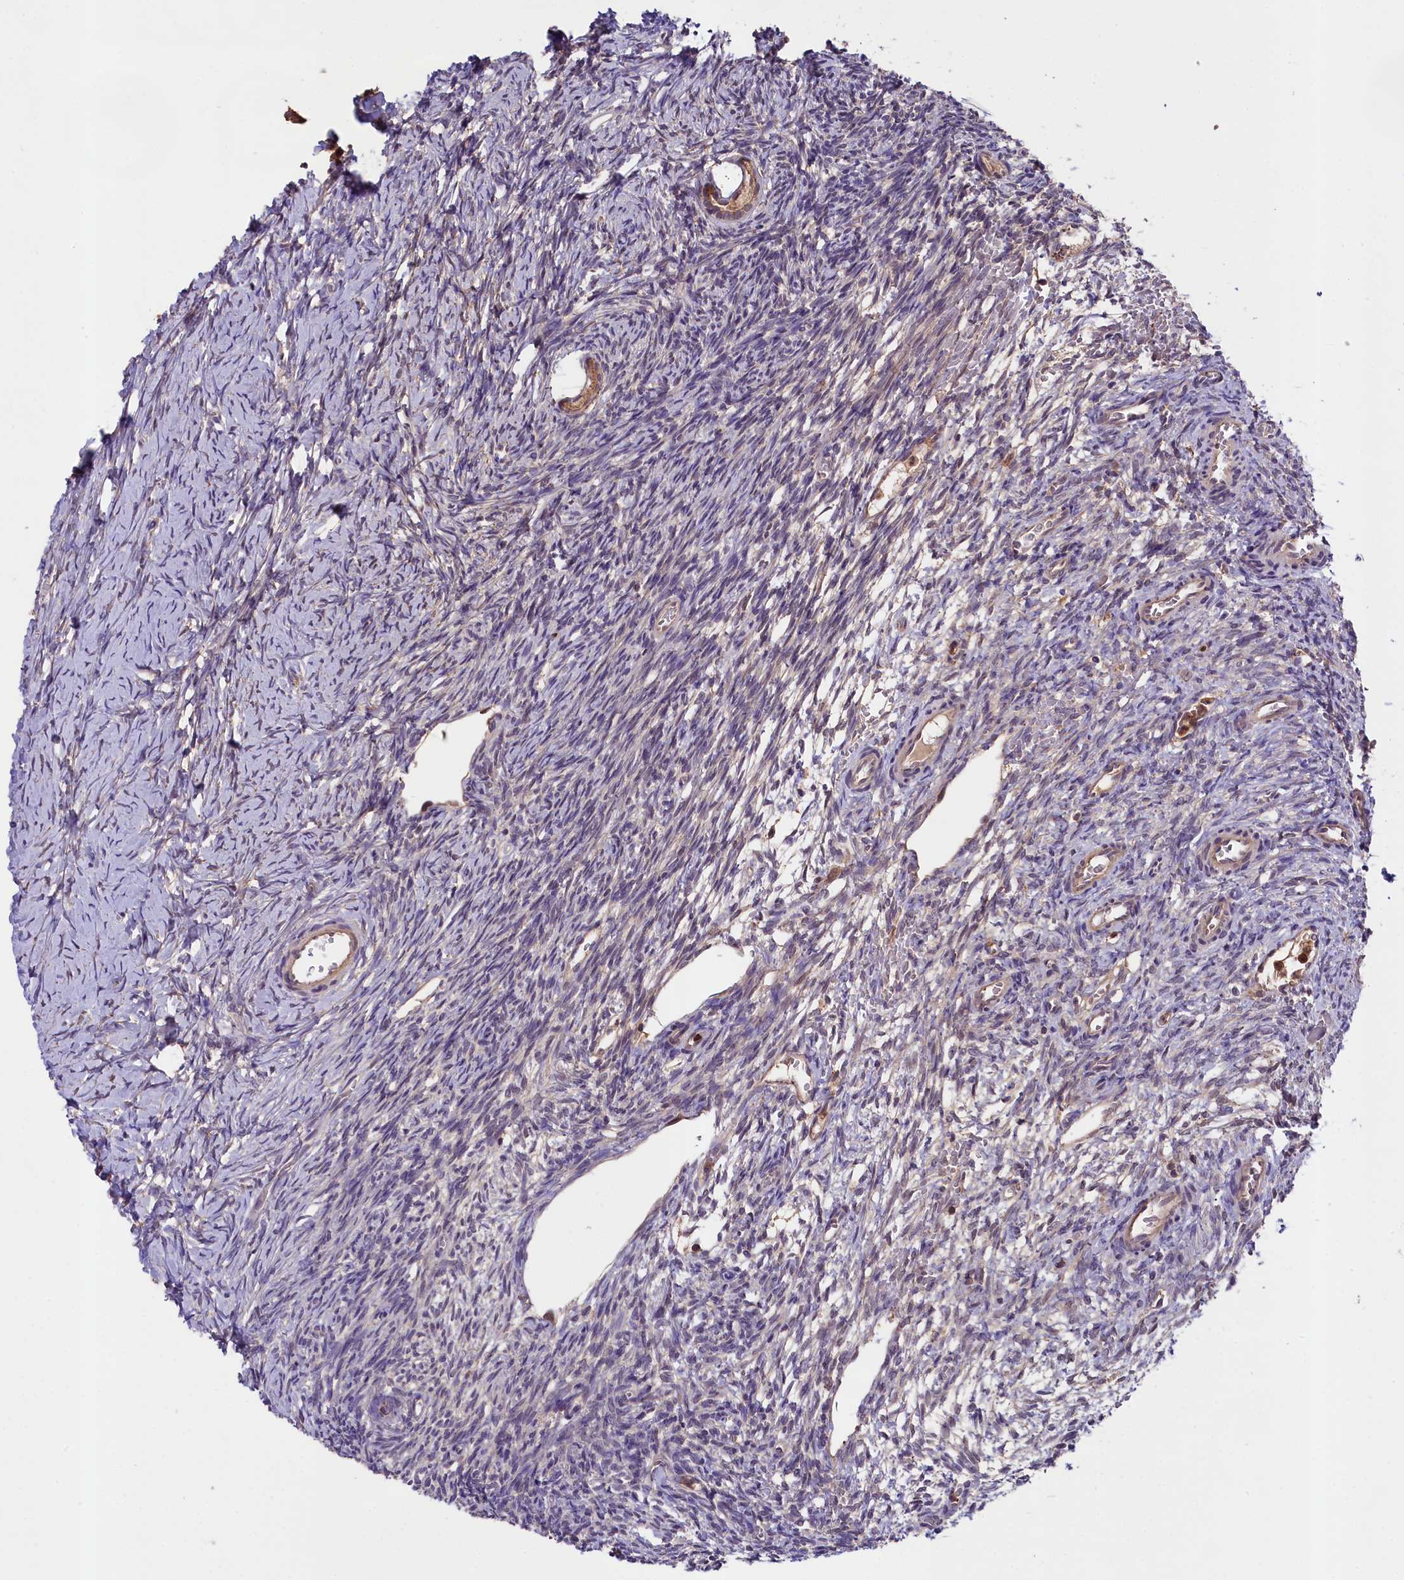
{"staining": {"intensity": "moderate", "quantity": ">75%", "location": "cytoplasmic/membranous"}, "tissue": "ovary", "cell_type": "Follicle cells", "image_type": "normal", "snomed": [{"axis": "morphology", "description": "Normal tissue, NOS"}, {"axis": "topography", "description": "Ovary"}], "caption": "The image displays immunohistochemical staining of normal ovary. There is moderate cytoplasmic/membranous positivity is seen in about >75% of follicle cells. (DAB IHC, brown staining for protein, blue staining for nuclei).", "gene": "SKIDA1", "patient": {"sex": "female", "age": 39}}